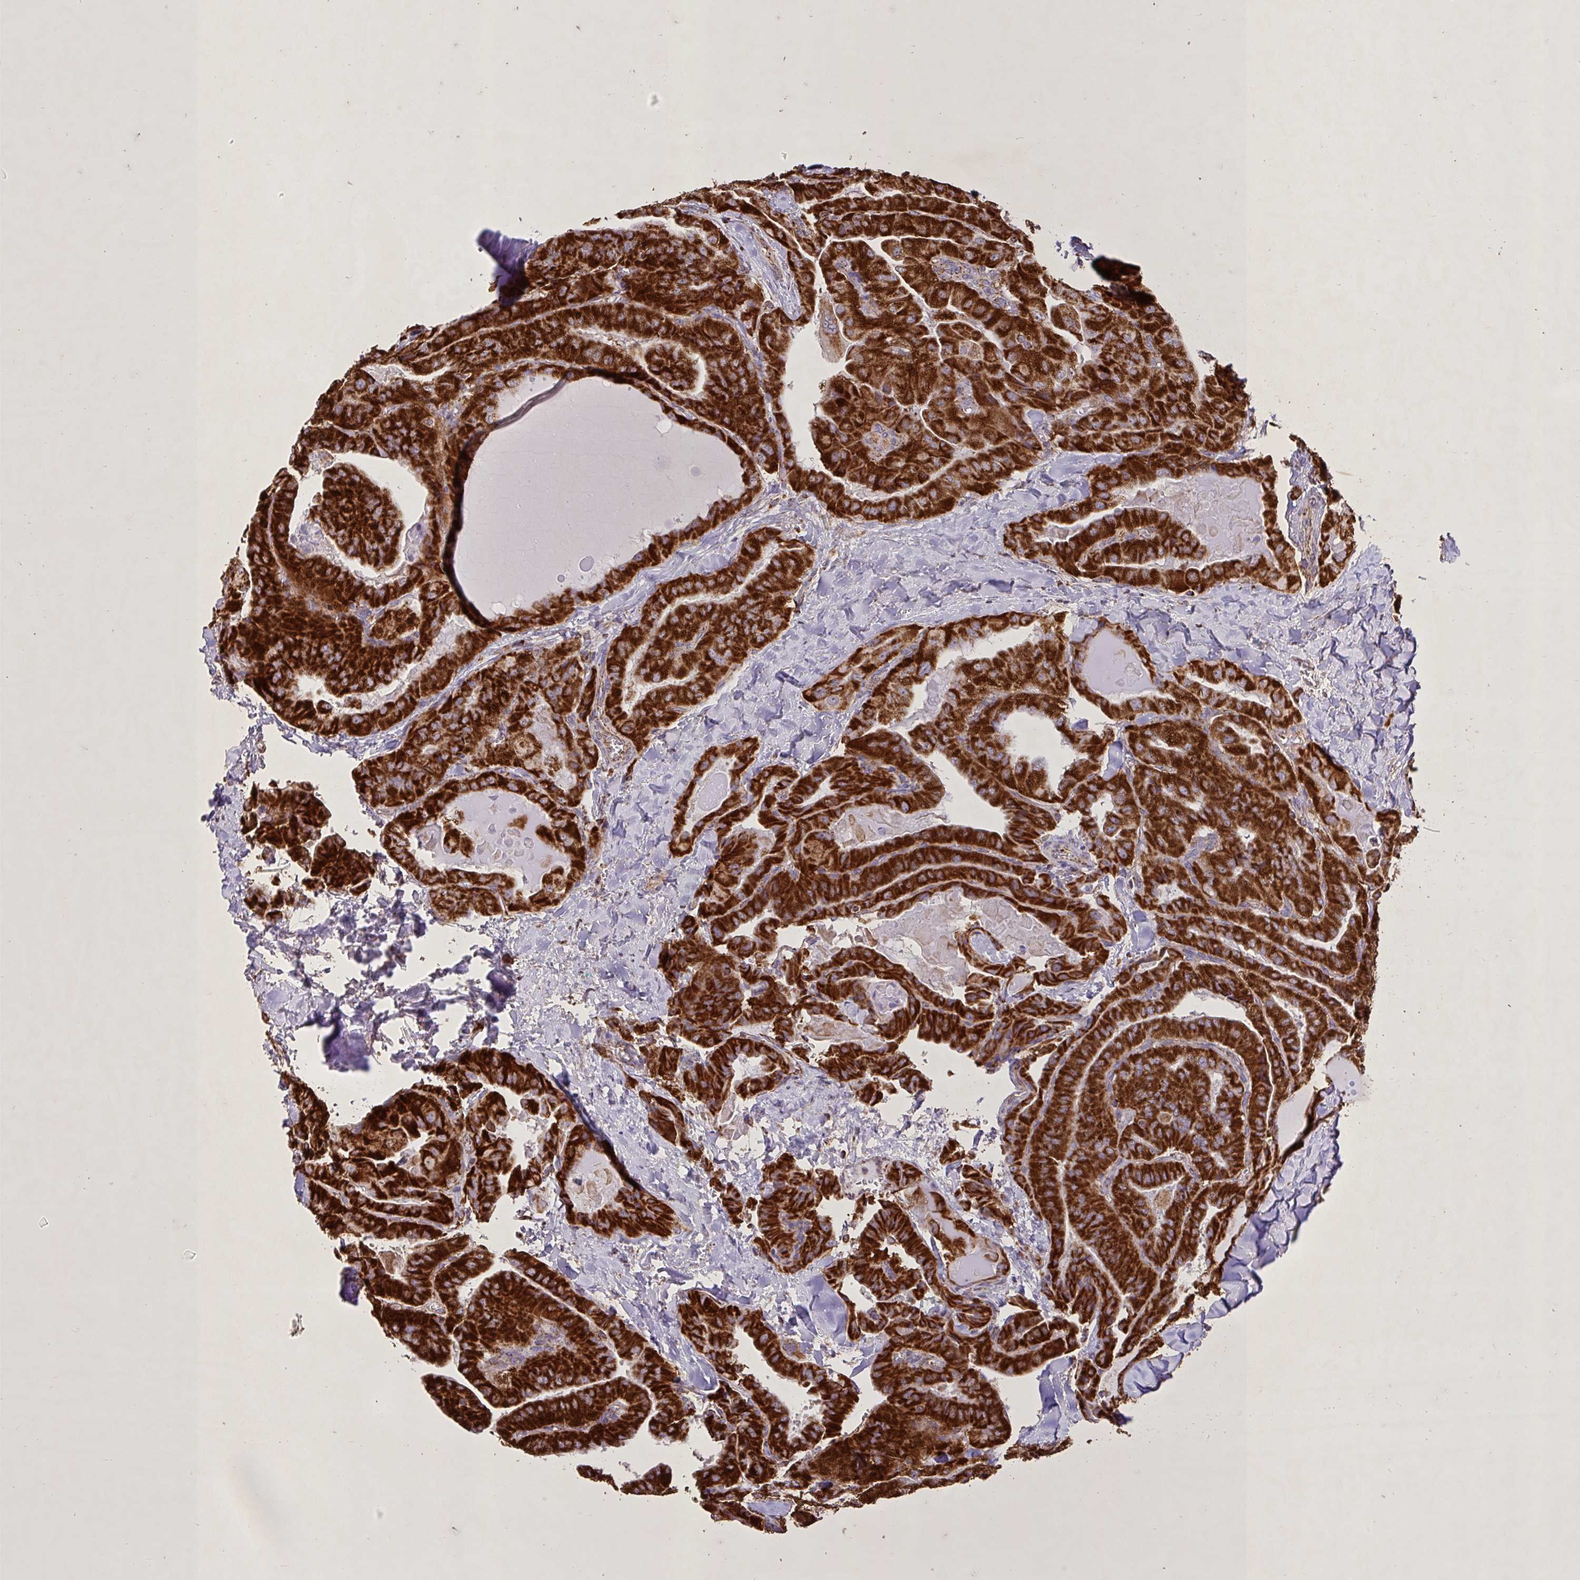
{"staining": {"intensity": "strong", "quantity": ">75%", "location": "cytoplasmic/membranous"}, "tissue": "thyroid cancer", "cell_type": "Tumor cells", "image_type": "cancer", "snomed": [{"axis": "morphology", "description": "Normal tissue, NOS"}, {"axis": "morphology", "description": "Papillary adenocarcinoma, NOS"}, {"axis": "topography", "description": "Thyroid gland"}], "caption": "Immunohistochemistry of human thyroid cancer (papillary adenocarcinoma) demonstrates high levels of strong cytoplasmic/membranous expression in about >75% of tumor cells. The staining is performed using DAB (3,3'-diaminobenzidine) brown chromogen to label protein expression. The nuclei are counter-stained blue using hematoxylin.", "gene": "AGK", "patient": {"sex": "female", "age": 59}}